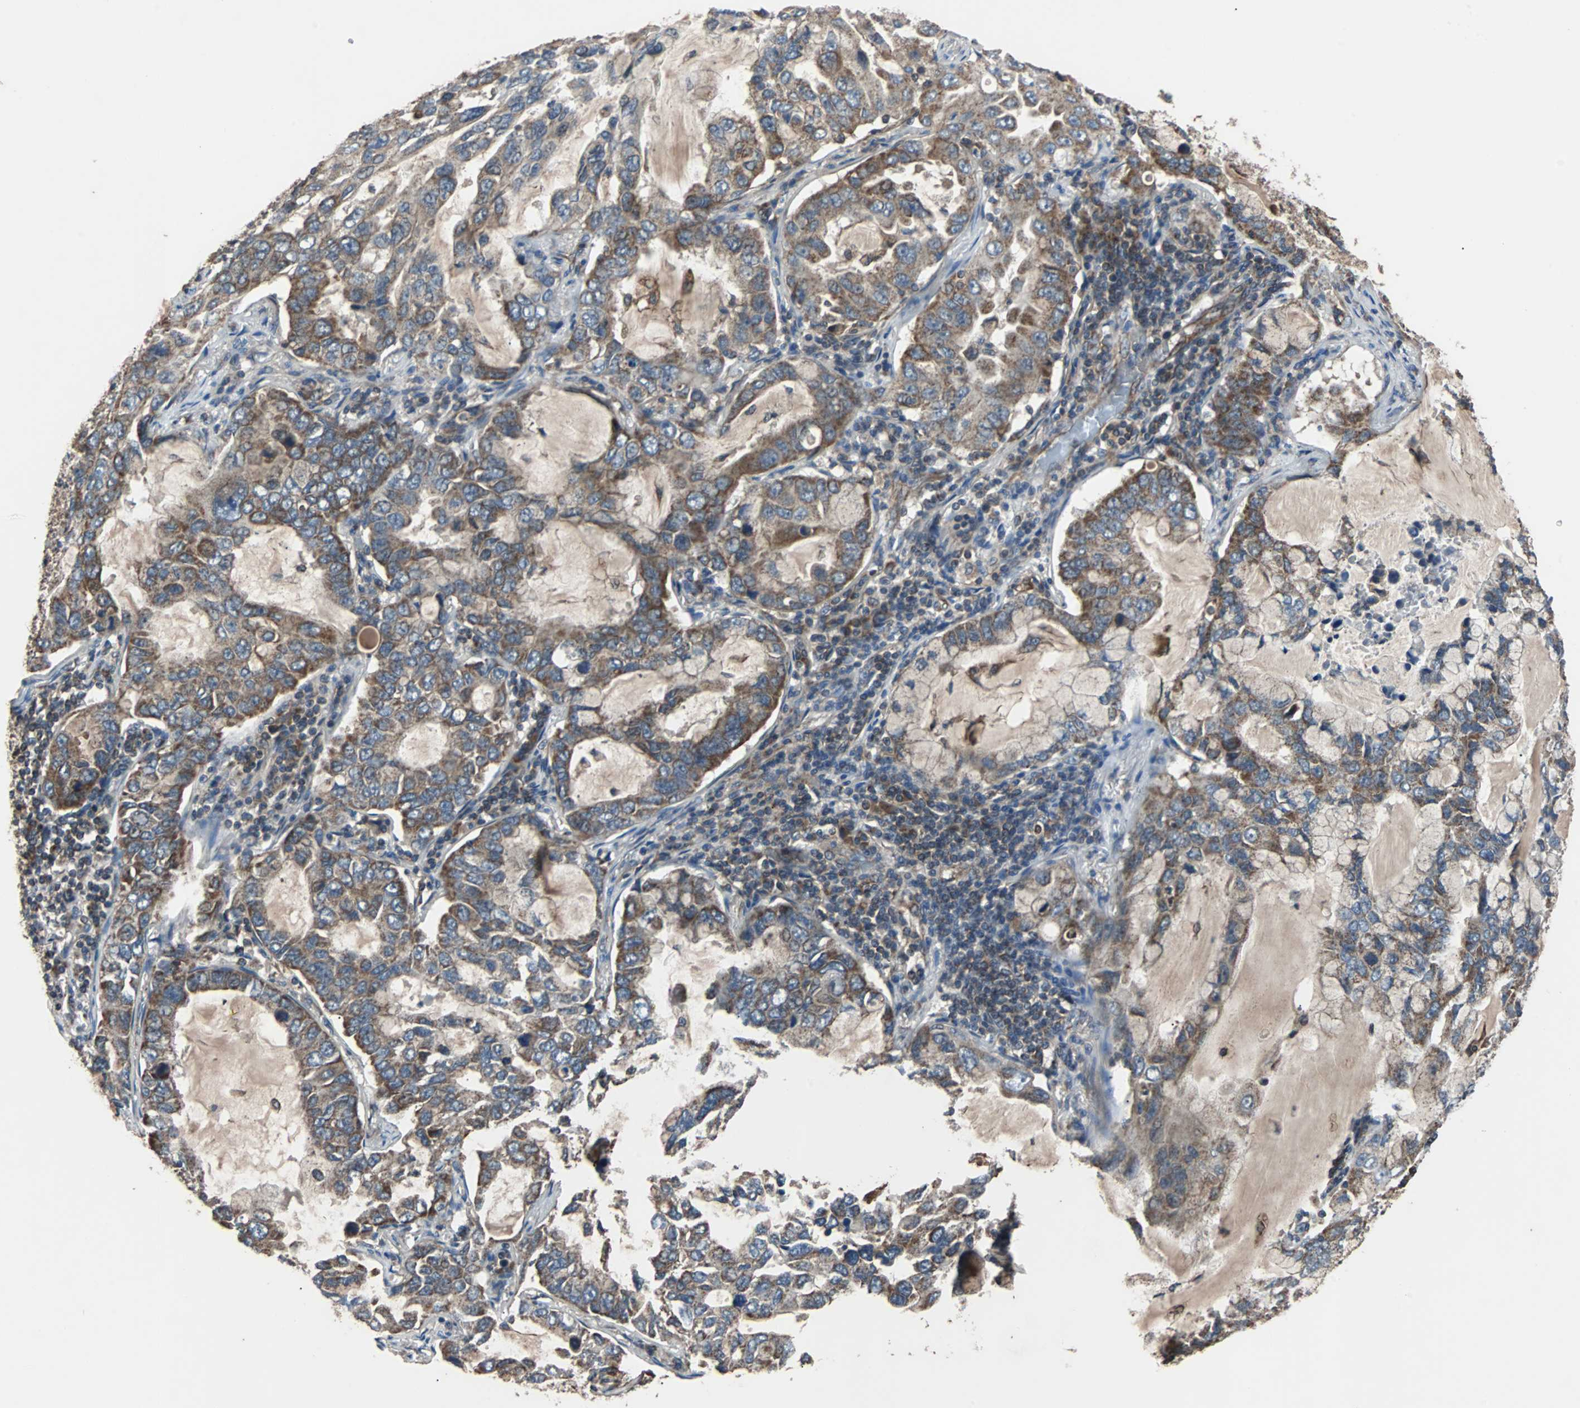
{"staining": {"intensity": "moderate", "quantity": ">75%", "location": "cytoplasmic/membranous"}, "tissue": "lung cancer", "cell_type": "Tumor cells", "image_type": "cancer", "snomed": [{"axis": "morphology", "description": "Adenocarcinoma, NOS"}, {"axis": "topography", "description": "Lung"}], "caption": "A brown stain shows moderate cytoplasmic/membranous staining of a protein in human lung adenocarcinoma tumor cells.", "gene": "ACTR3", "patient": {"sex": "male", "age": 64}}